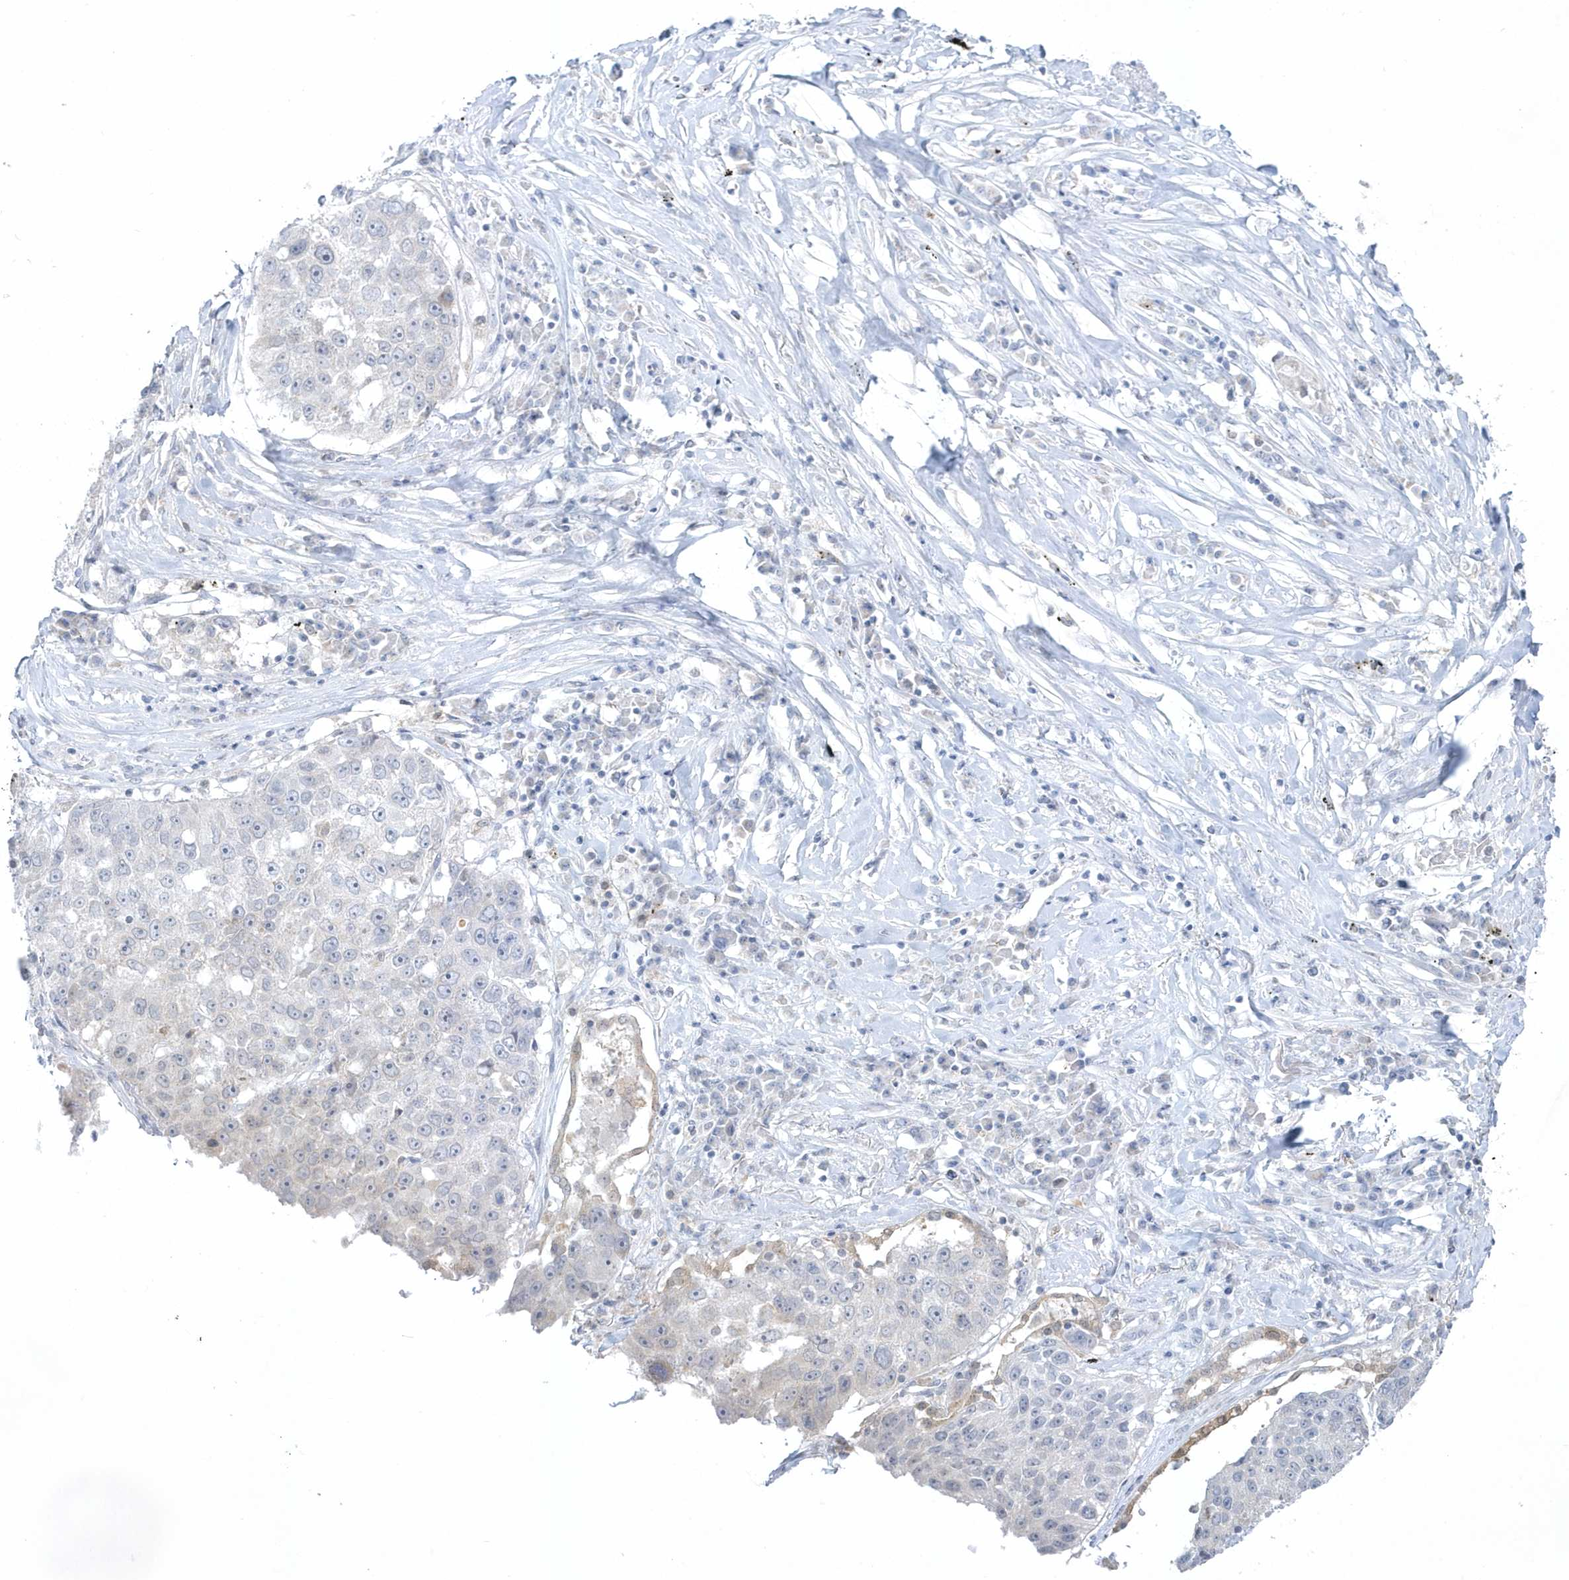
{"staining": {"intensity": "negative", "quantity": "none", "location": "none"}, "tissue": "lung cancer", "cell_type": "Tumor cells", "image_type": "cancer", "snomed": [{"axis": "morphology", "description": "Squamous cell carcinoma, NOS"}, {"axis": "topography", "description": "Lung"}], "caption": "DAB immunohistochemical staining of lung cancer (squamous cell carcinoma) reveals no significant positivity in tumor cells. The staining was performed using DAB (3,3'-diaminobenzidine) to visualize the protein expression in brown, while the nuclei were stained in blue with hematoxylin (Magnification: 20x).", "gene": "PCBD1", "patient": {"sex": "male", "age": 61}}